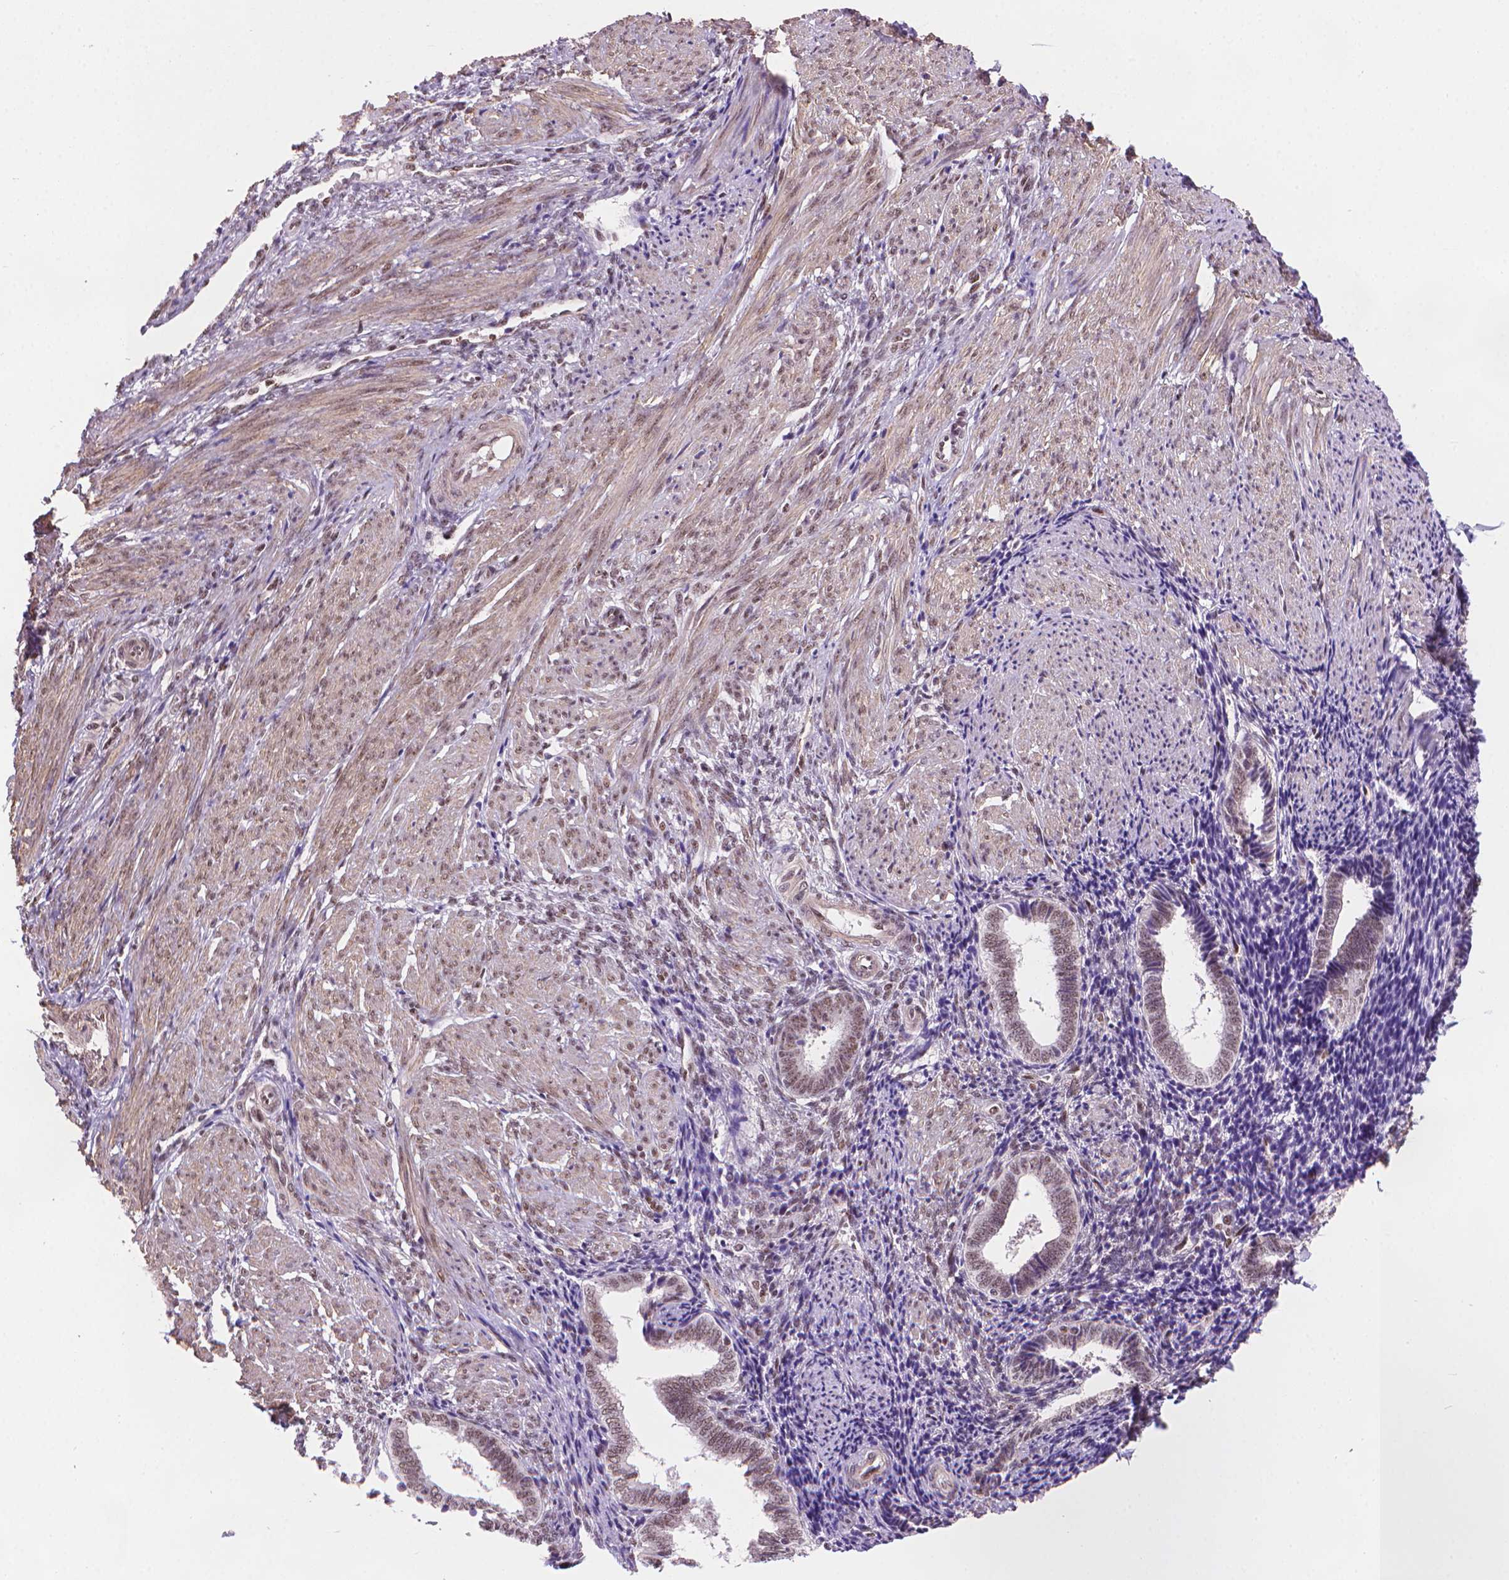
{"staining": {"intensity": "moderate", "quantity": "25%-75%", "location": "nuclear"}, "tissue": "endometrium", "cell_type": "Cells in endometrial stroma", "image_type": "normal", "snomed": [{"axis": "morphology", "description": "Normal tissue, NOS"}, {"axis": "topography", "description": "Endometrium"}], "caption": "Moderate nuclear staining for a protein is appreciated in approximately 25%-75% of cells in endometrial stroma of unremarkable endometrium using immunohistochemistry (IHC).", "gene": "UBN1", "patient": {"sex": "female", "age": 42}}